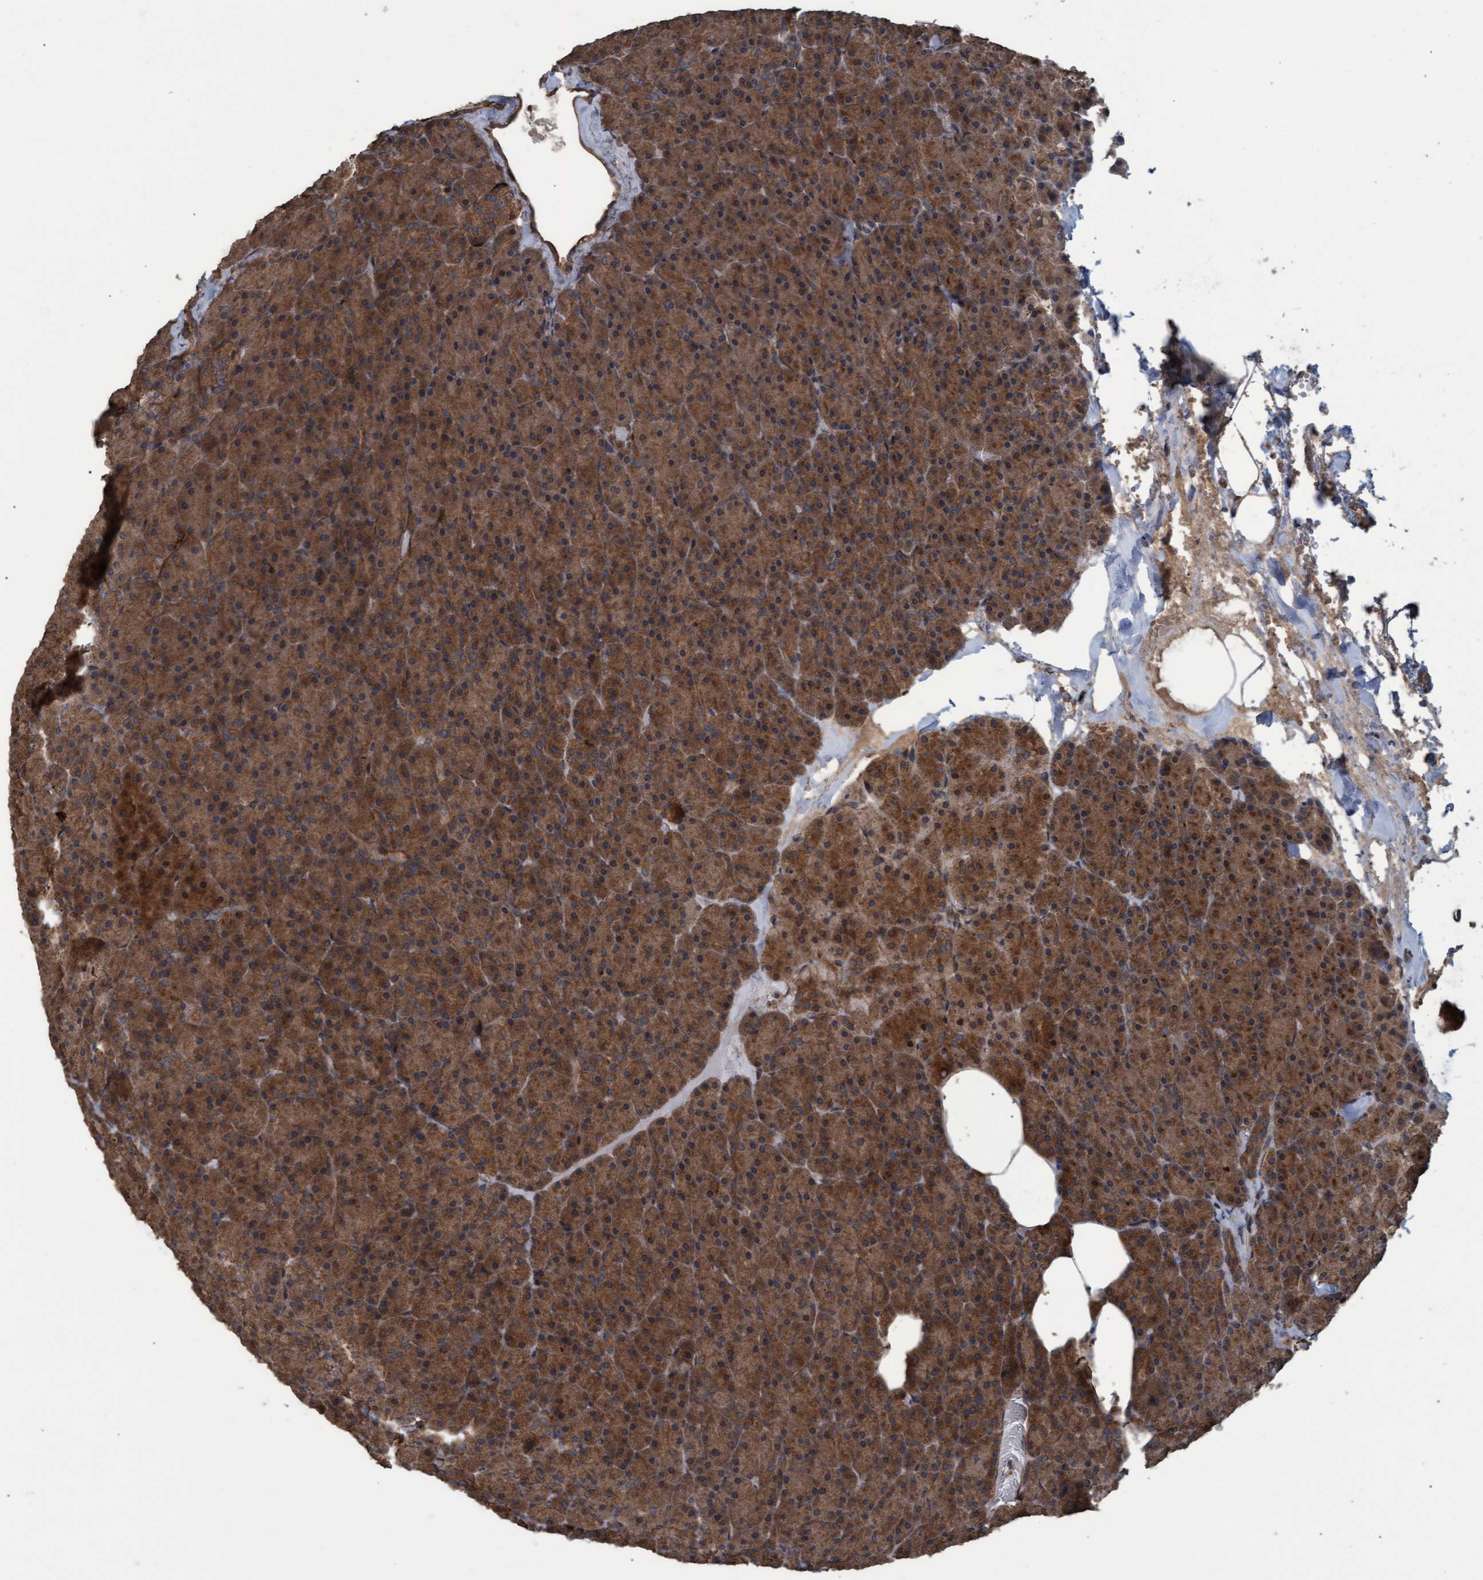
{"staining": {"intensity": "strong", "quantity": ">75%", "location": "cytoplasmic/membranous"}, "tissue": "pancreas", "cell_type": "Exocrine glandular cells", "image_type": "normal", "snomed": [{"axis": "morphology", "description": "Normal tissue, NOS"}, {"axis": "morphology", "description": "Carcinoid, malignant, NOS"}, {"axis": "topography", "description": "Pancreas"}], "caption": "Protein staining of normal pancreas exhibits strong cytoplasmic/membranous expression in approximately >75% of exocrine glandular cells. (DAB (3,3'-diaminobenzidine) = brown stain, brightfield microscopy at high magnification).", "gene": "GGT6", "patient": {"sex": "female", "age": 35}}